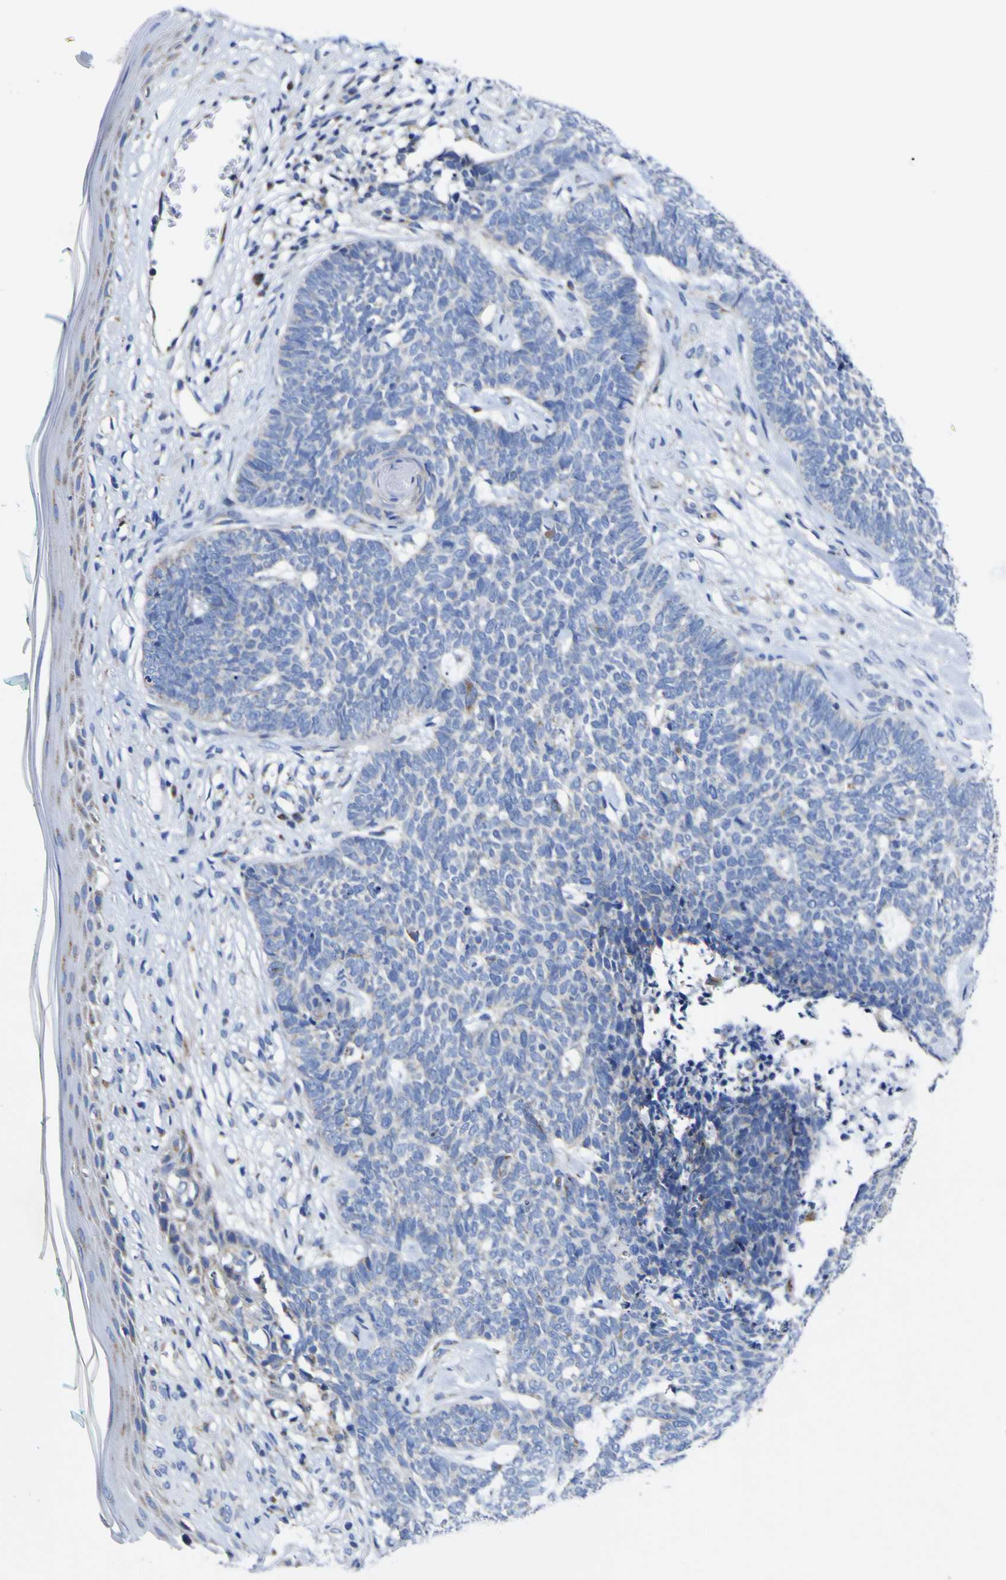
{"staining": {"intensity": "negative", "quantity": "none", "location": "none"}, "tissue": "skin cancer", "cell_type": "Tumor cells", "image_type": "cancer", "snomed": [{"axis": "morphology", "description": "Basal cell carcinoma"}, {"axis": "topography", "description": "Skin"}], "caption": "Histopathology image shows no protein staining in tumor cells of skin basal cell carcinoma tissue.", "gene": "CCDC90B", "patient": {"sex": "female", "age": 84}}